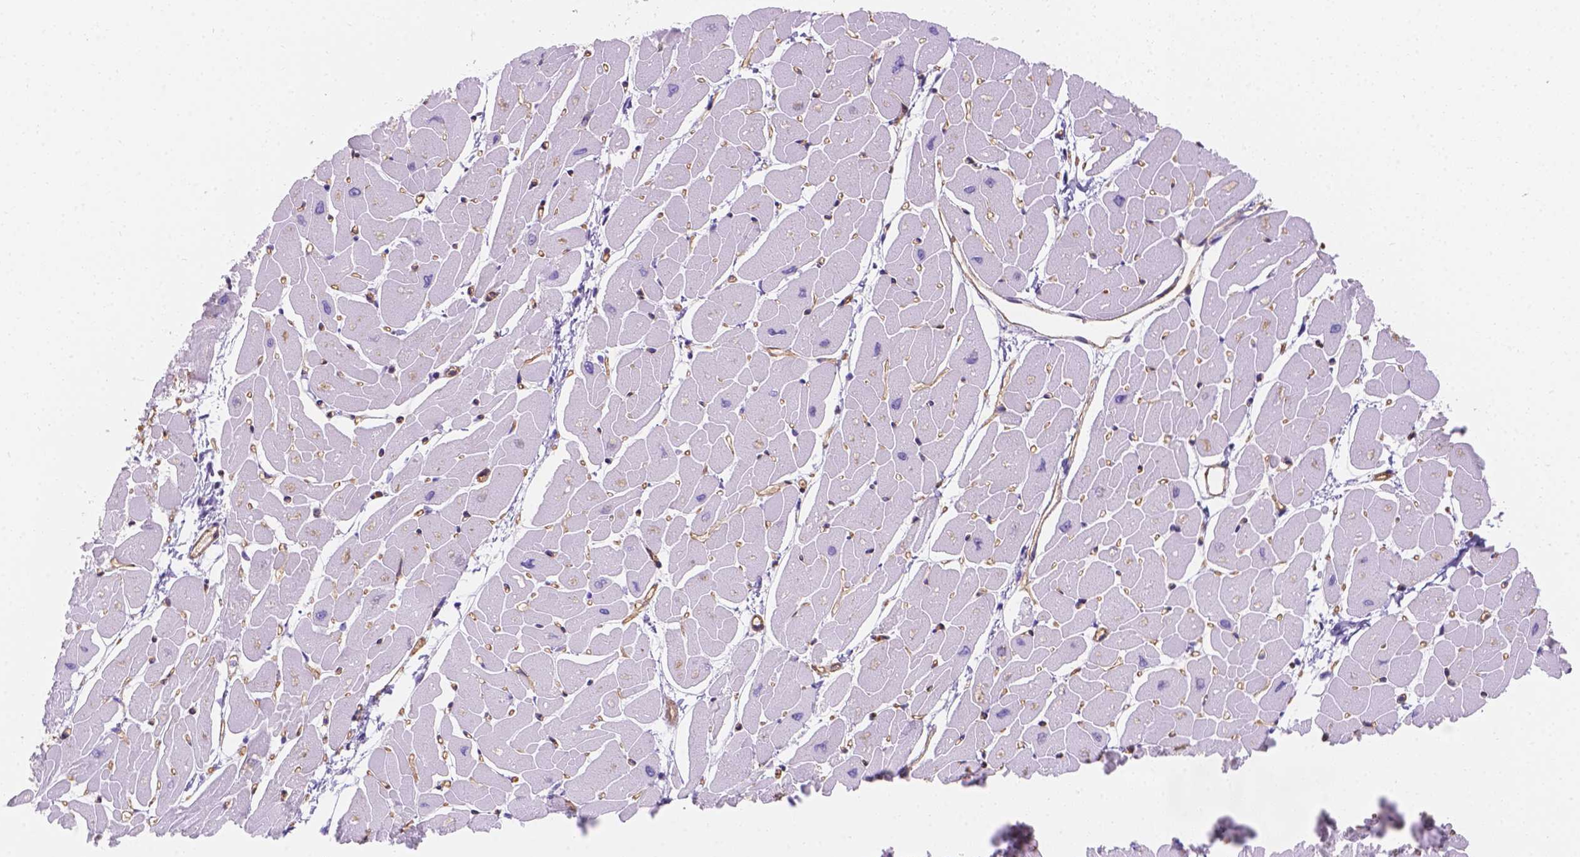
{"staining": {"intensity": "negative", "quantity": "none", "location": "none"}, "tissue": "heart muscle", "cell_type": "Cardiomyocytes", "image_type": "normal", "snomed": [{"axis": "morphology", "description": "Normal tissue, NOS"}, {"axis": "topography", "description": "Heart"}], "caption": "The photomicrograph shows no significant positivity in cardiomyocytes of heart muscle.", "gene": "SLC40A1", "patient": {"sex": "male", "age": 57}}